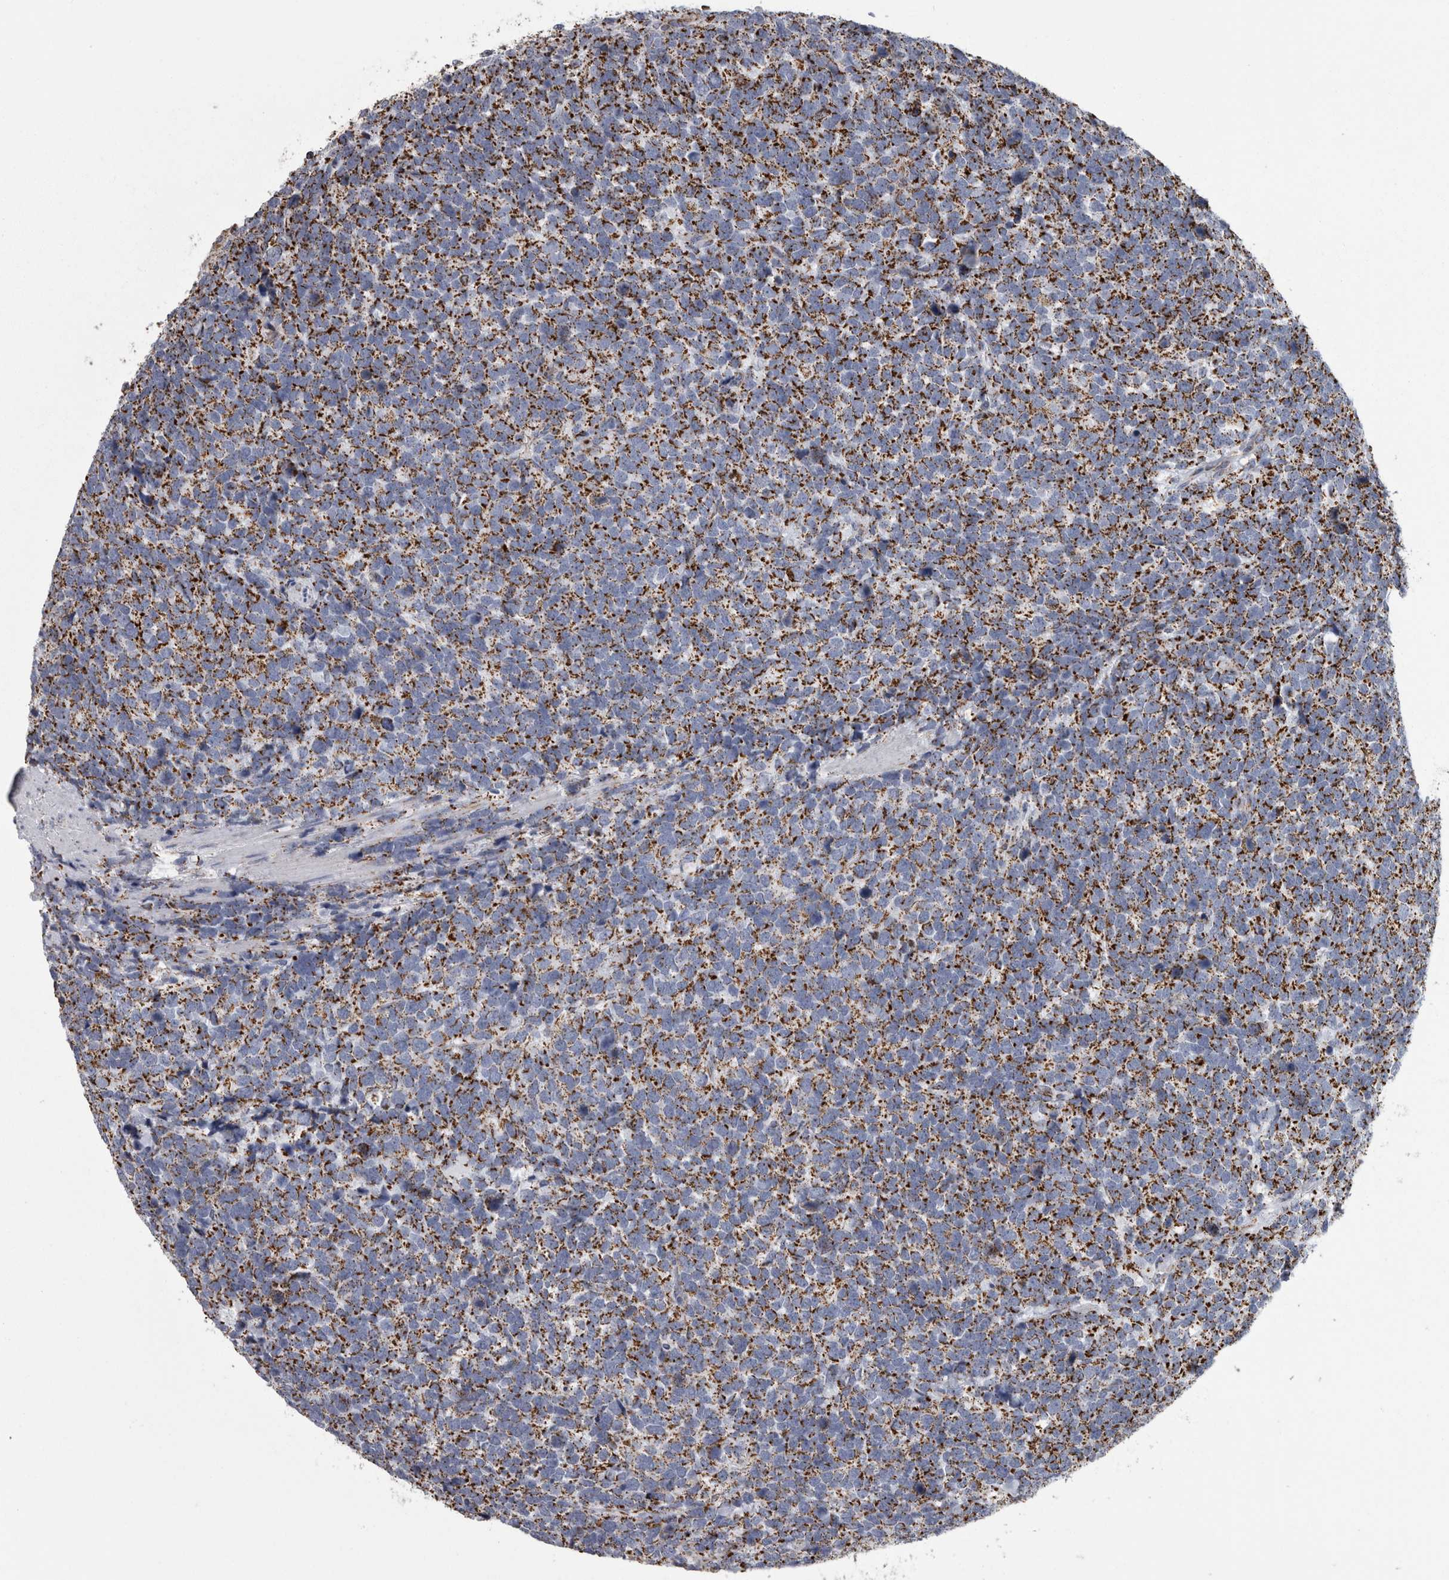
{"staining": {"intensity": "strong", "quantity": ">75%", "location": "cytoplasmic/membranous"}, "tissue": "urothelial cancer", "cell_type": "Tumor cells", "image_type": "cancer", "snomed": [{"axis": "morphology", "description": "Urothelial carcinoma, High grade"}, {"axis": "topography", "description": "Urinary bladder"}], "caption": "Tumor cells show strong cytoplasmic/membranous expression in approximately >75% of cells in urothelial carcinoma (high-grade). (DAB (3,3'-diaminobenzidine) = brown stain, brightfield microscopy at high magnification).", "gene": "MDH2", "patient": {"sex": "female", "age": 82}}